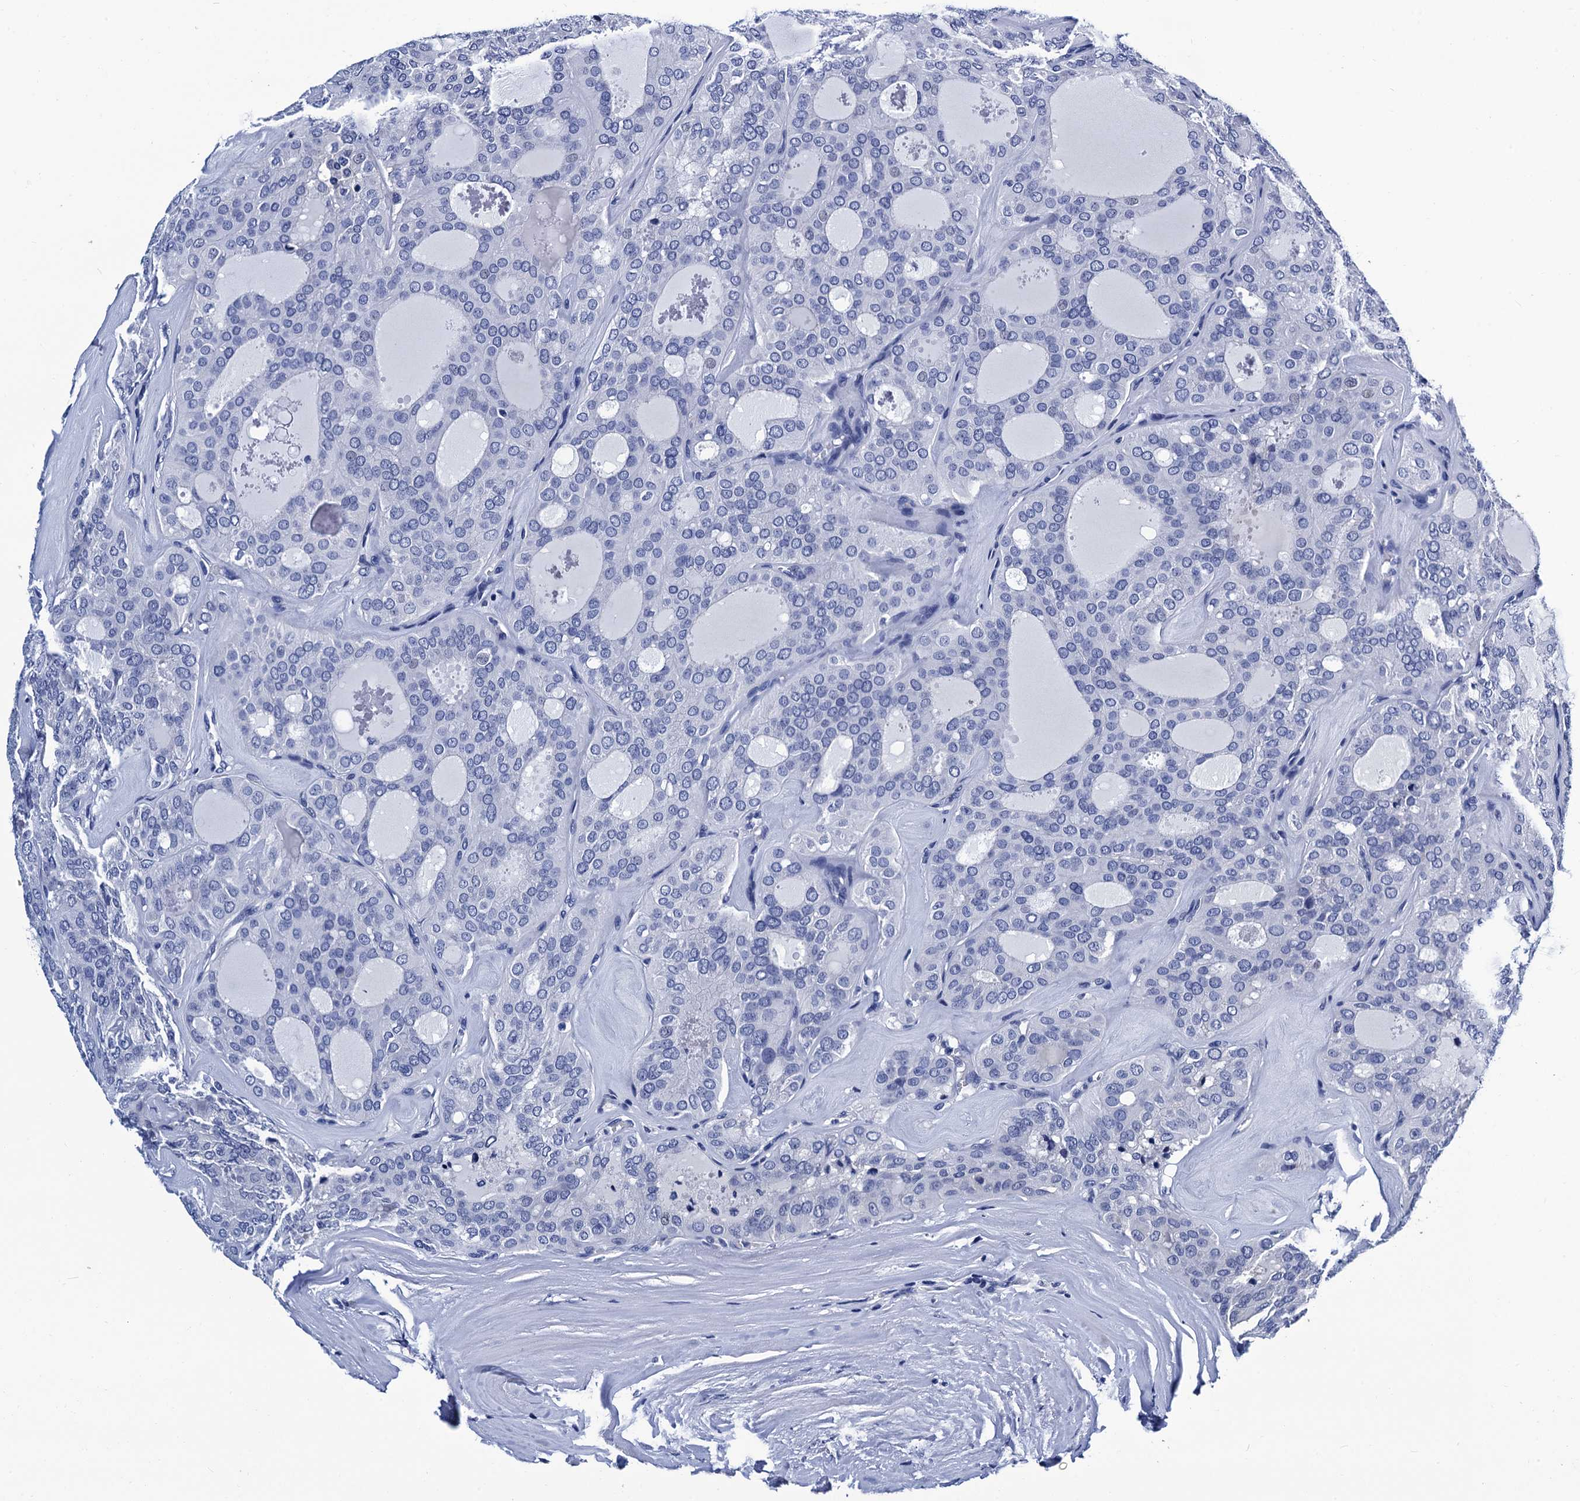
{"staining": {"intensity": "negative", "quantity": "none", "location": "none"}, "tissue": "thyroid cancer", "cell_type": "Tumor cells", "image_type": "cancer", "snomed": [{"axis": "morphology", "description": "Follicular adenoma carcinoma, NOS"}, {"axis": "topography", "description": "Thyroid gland"}], "caption": "A histopathology image of thyroid cancer stained for a protein exhibits no brown staining in tumor cells.", "gene": "LRRC30", "patient": {"sex": "male", "age": 75}}